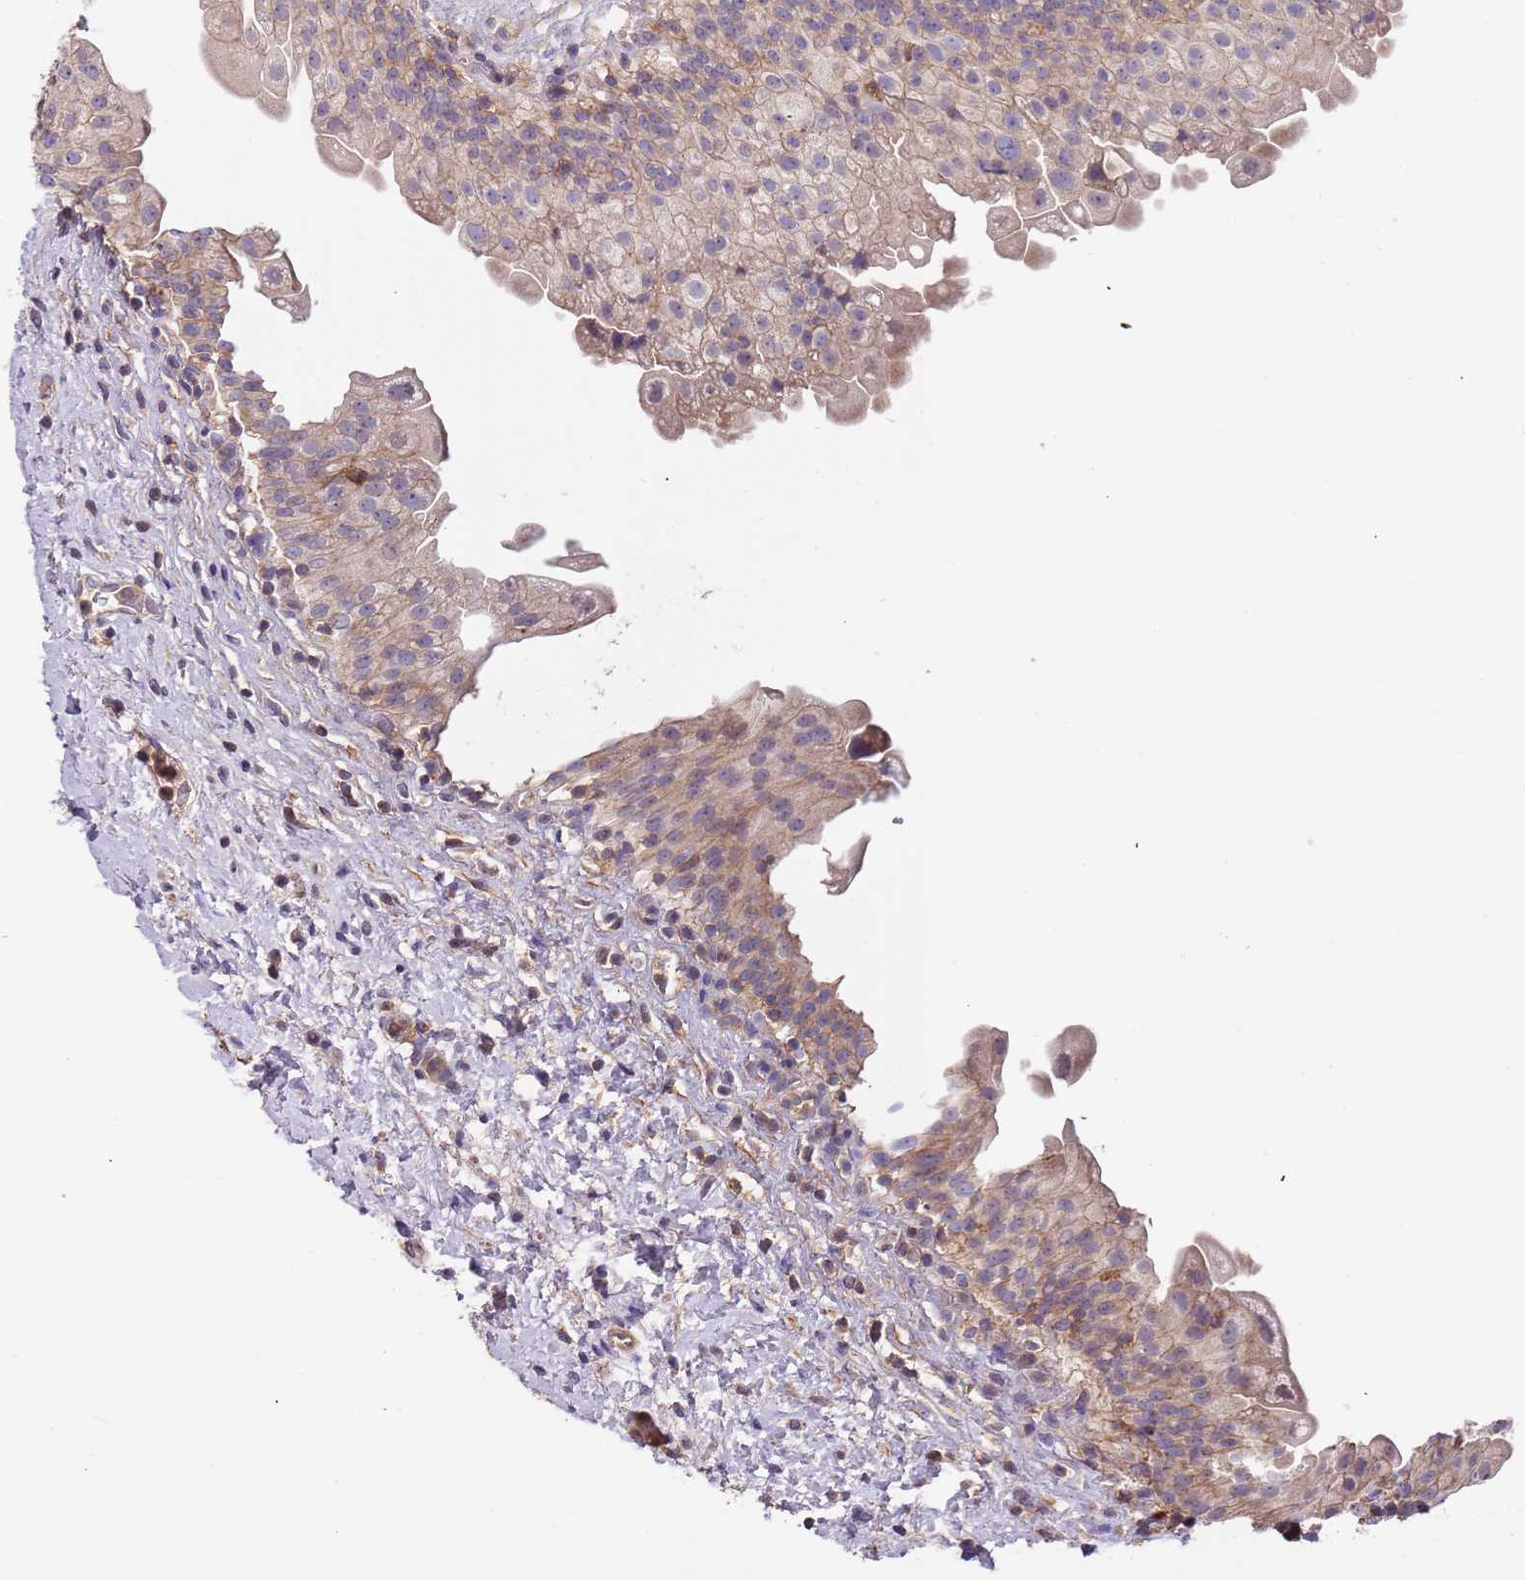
{"staining": {"intensity": "weak", "quantity": ">75%", "location": "cytoplasmic/membranous"}, "tissue": "urinary bladder", "cell_type": "Urothelial cells", "image_type": "normal", "snomed": [{"axis": "morphology", "description": "Normal tissue, NOS"}, {"axis": "topography", "description": "Urinary bladder"}], "caption": "Immunohistochemical staining of normal human urinary bladder shows low levels of weak cytoplasmic/membranous expression in approximately >75% of urothelial cells.", "gene": "SYT4", "patient": {"sex": "female", "age": 27}}